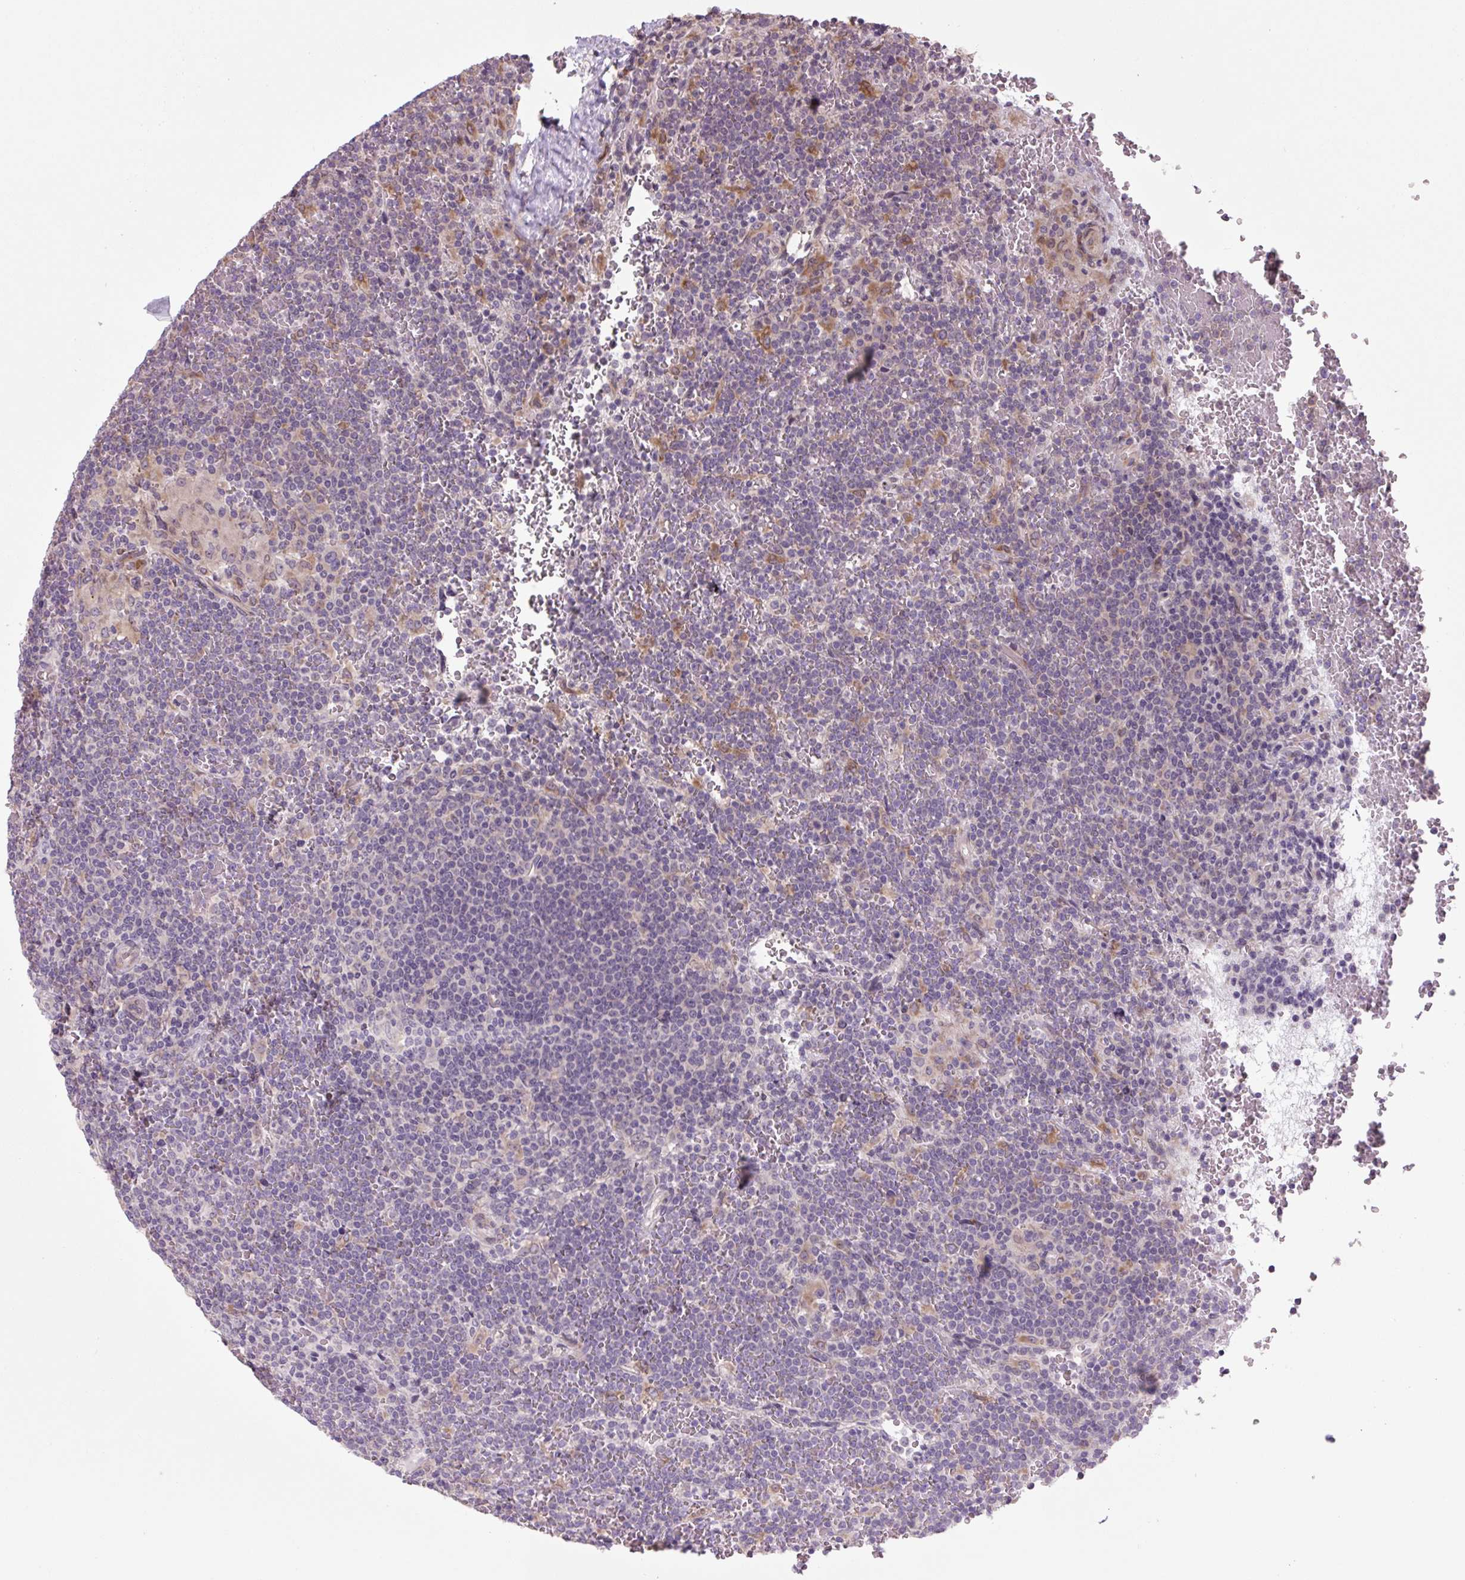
{"staining": {"intensity": "negative", "quantity": "none", "location": "none"}, "tissue": "lymphoma", "cell_type": "Tumor cells", "image_type": "cancer", "snomed": [{"axis": "morphology", "description": "Malignant lymphoma, non-Hodgkin's type, Low grade"}, {"axis": "topography", "description": "Spleen"}], "caption": "Tumor cells are negative for protein expression in human malignant lymphoma, non-Hodgkin's type (low-grade). (Brightfield microscopy of DAB immunohistochemistry at high magnification).", "gene": "PLA2G4A", "patient": {"sex": "female", "age": 19}}